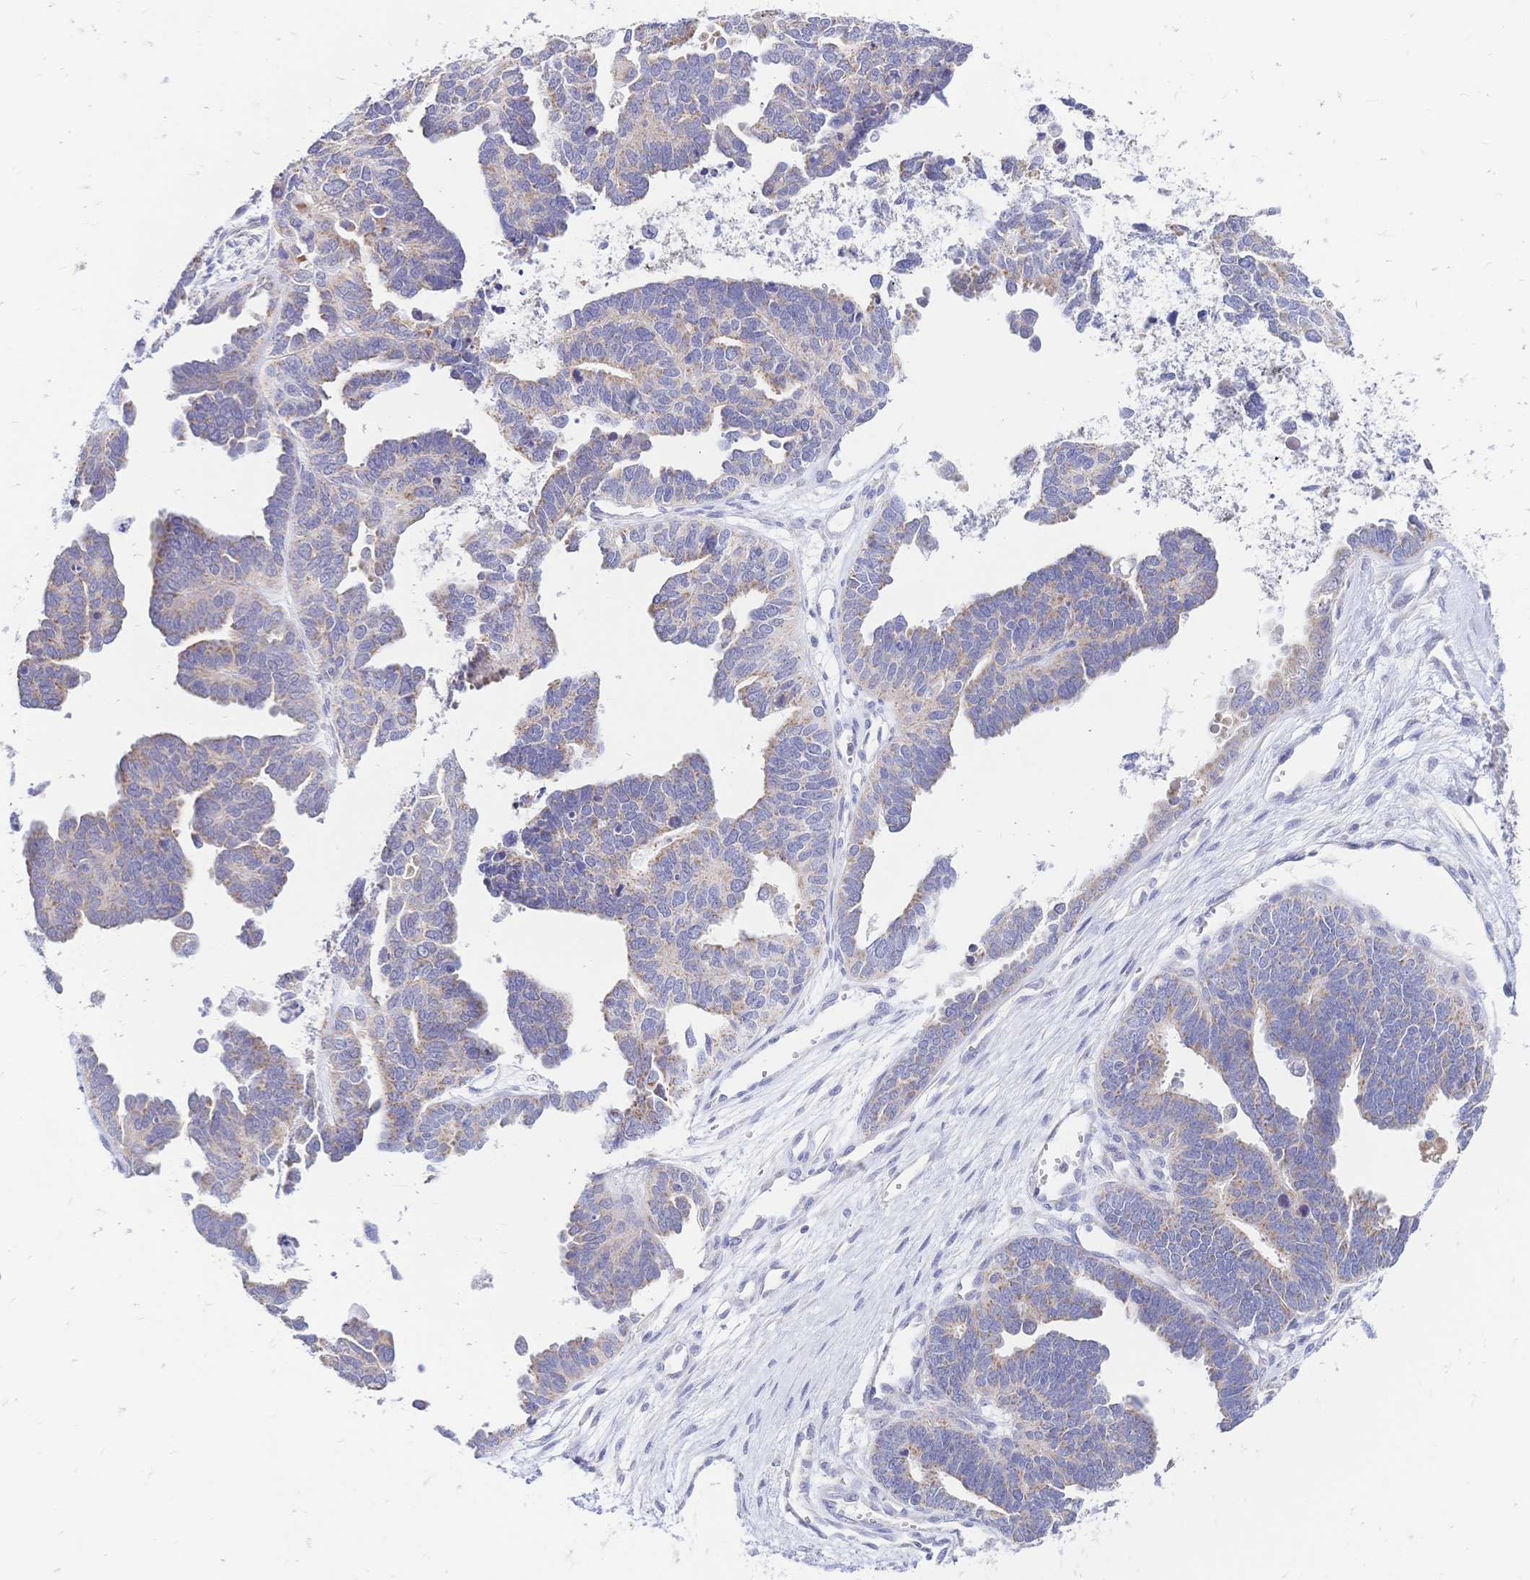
{"staining": {"intensity": "weak", "quantity": "<25%", "location": "cytoplasmic/membranous"}, "tissue": "ovarian cancer", "cell_type": "Tumor cells", "image_type": "cancer", "snomed": [{"axis": "morphology", "description": "Cystadenocarcinoma, serous, NOS"}, {"axis": "topography", "description": "Ovary"}], "caption": "DAB immunohistochemical staining of human ovarian serous cystadenocarcinoma exhibits no significant positivity in tumor cells. The staining is performed using DAB brown chromogen with nuclei counter-stained in using hematoxylin.", "gene": "CLEC18B", "patient": {"sex": "female", "age": 51}}